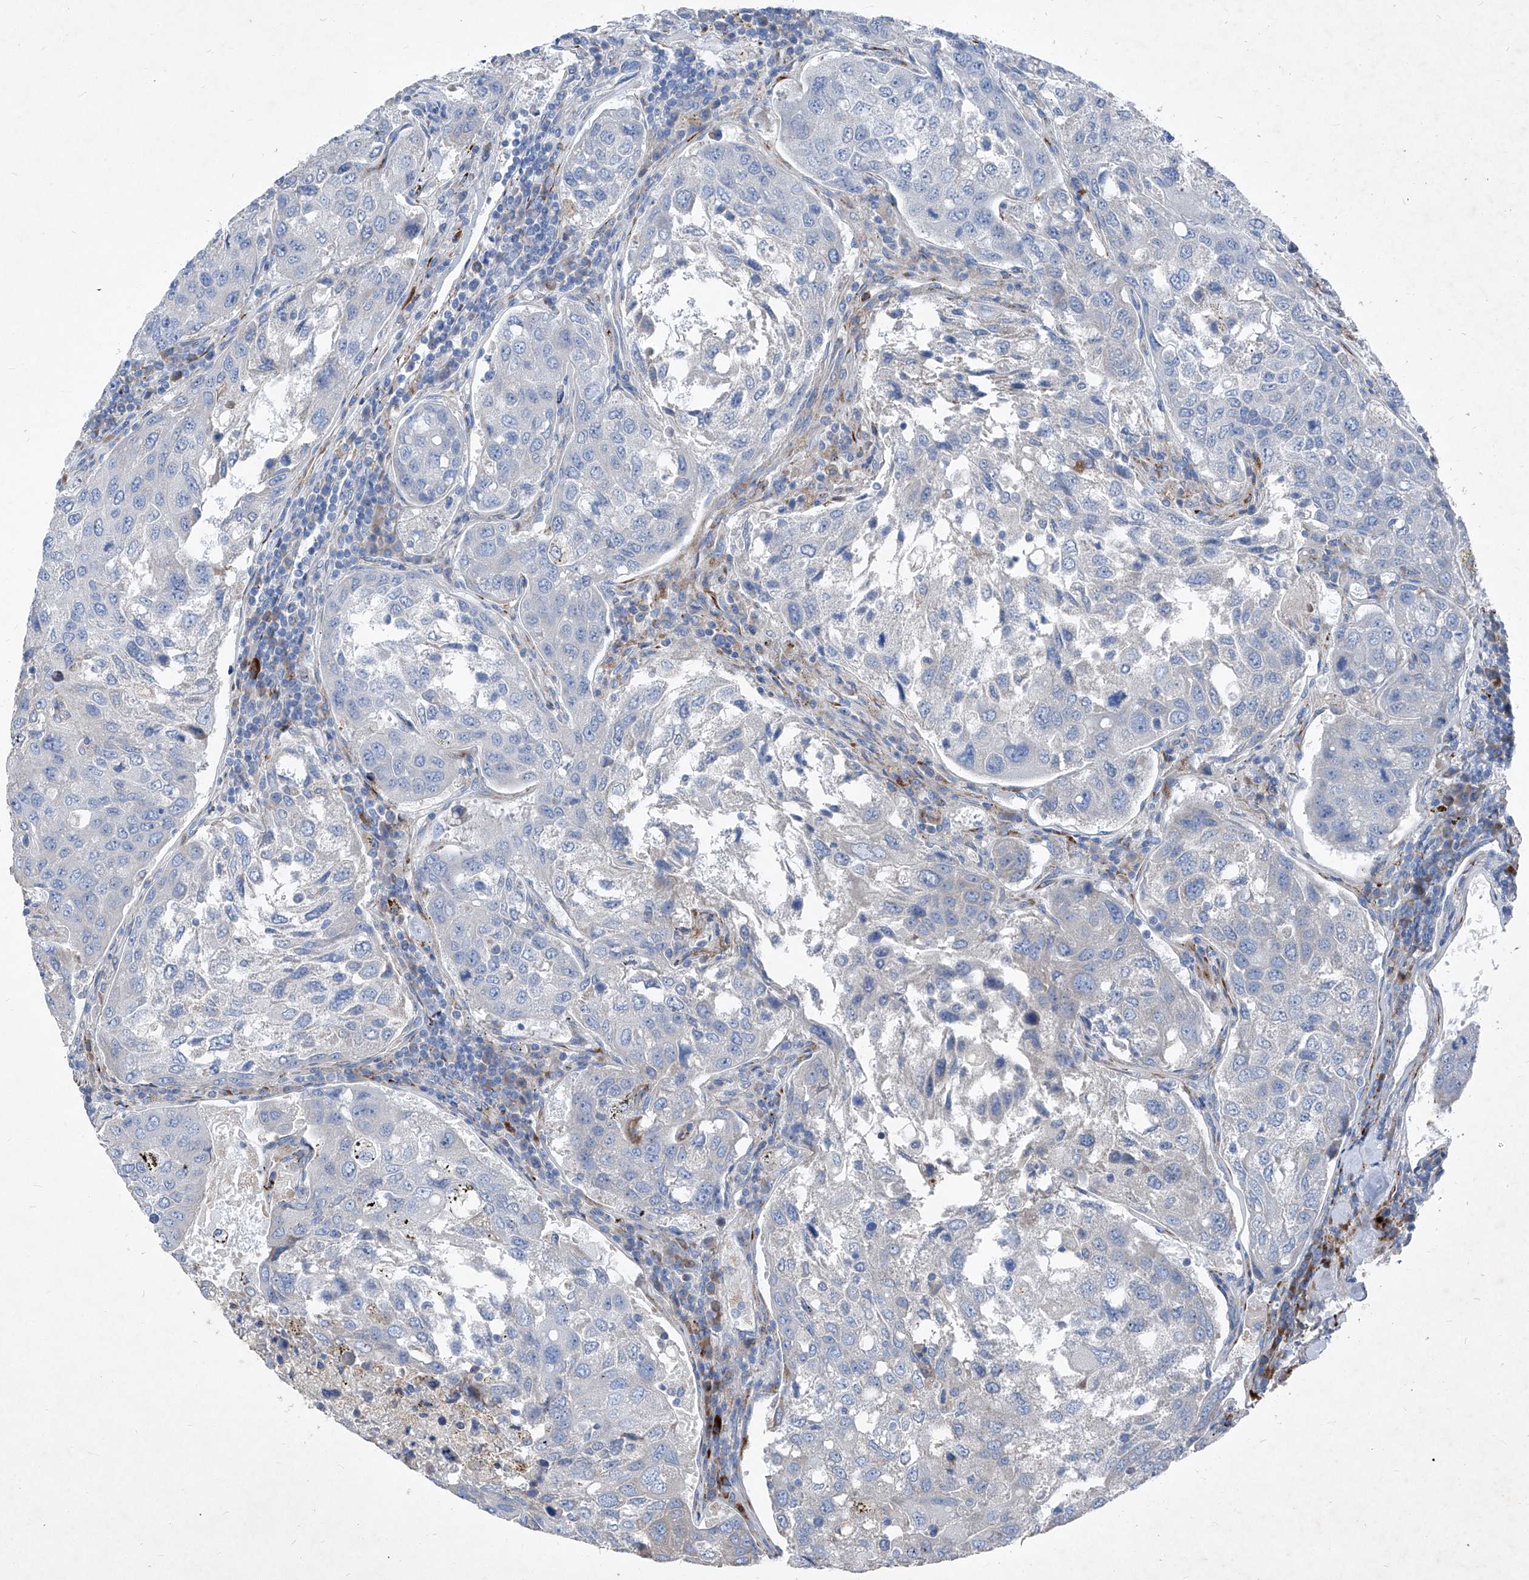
{"staining": {"intensity": "negative", "quantity": "none", "location": "none"}, "tissue": "urothelial cancer", "cell_type": "Tumor cells", "image_type": "cancer", "snomed": [{"axis": "morphology", "description": "Urothelial carcinoma, High grade"}, {"axis": "topography", "description": "Lymph node"}, {"axis": "topography", "description": "Urinary bladder"}], "caption": "High magnification brightfield microscopy of urothelial cancer stained with DAB (brown) and counterstained with hematoxylin (blue): tumor cells show no significant staining.", "gene": "IFI27", "patient": {"sex": "male", "age": 51}}